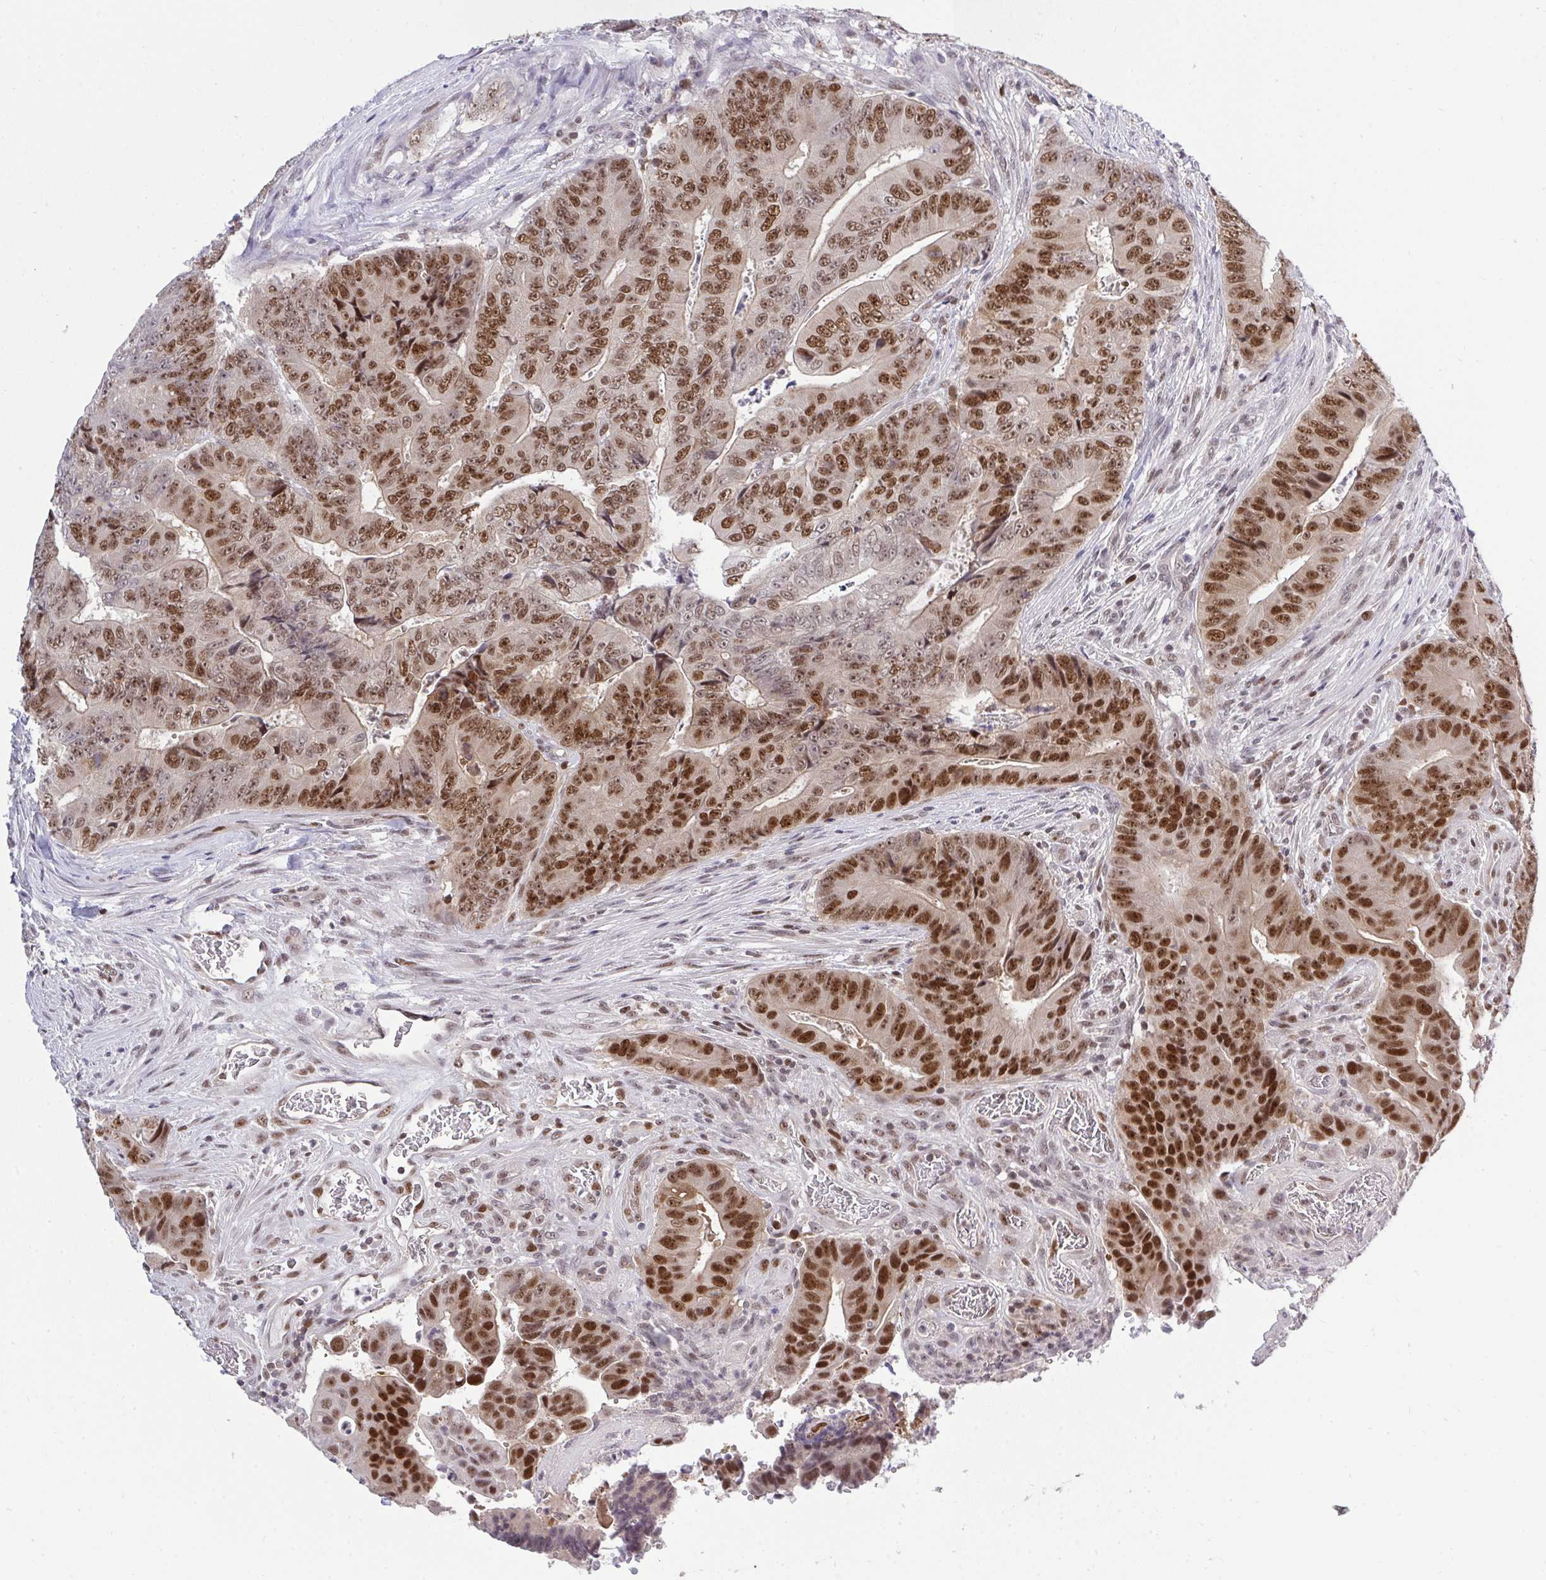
{"staining": {"intensity": "moderate", "quantity": ">75%", "location": "nuclear"}, "tissue": "colorectal cancer", "cell_type": "Tumor cells", "image_type": "cancer", "snomed": [{"axis": "morphology", "description": "Adenocarcinoma, NOS"}, {"axis": "topography", "description": "Colon"}], "caption": "Protein staining of colorectal cancer (adenocarcinoma) tissue shows moderate nuclear expression in about >75% of tumor cells.", "gene": "RFC4", "patient": {"sex": "female", "age": 48}}